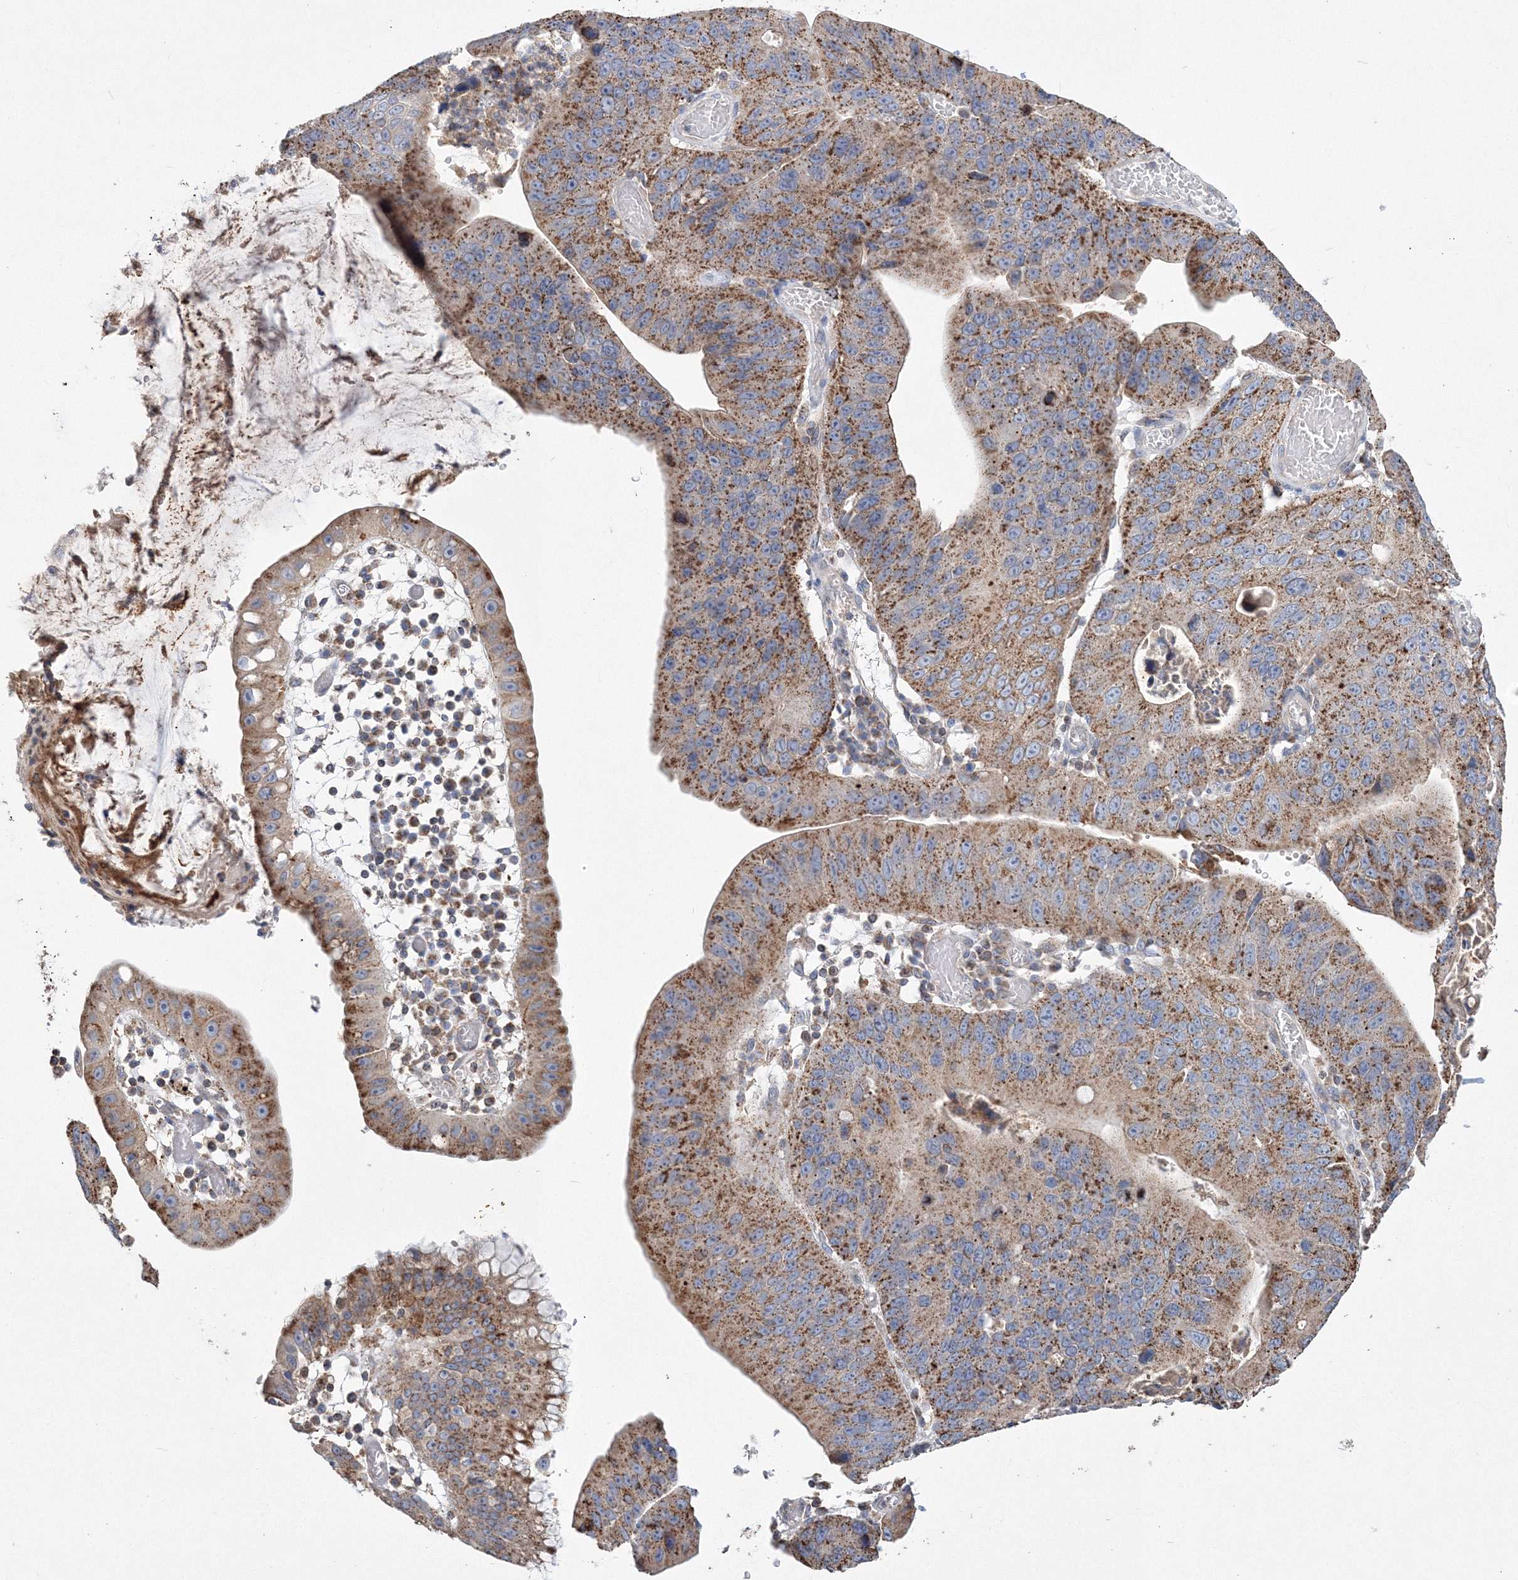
{"staining": {"intensity": "strong", "quantity": ">75%", "location": "cytoplasmic/membranous"}, "tissue": "stomach cancer", "cell_type": "Tumor cells", "image_type": "cancer", "snomed": [{"axis": "morphology", "description": "Adenocarcinoma, NOS"}, {"axis": "topography", "description": "Stomach"}], "caption": "Strong cytoplasmic/membranous expression for a protein is seen in approximately >75% of tumor cells of stomach adenocarcinoma using immunohistochemistry (IHC).", "gene": "AASDH", "patient": {"sex": "male", "age": 59}}